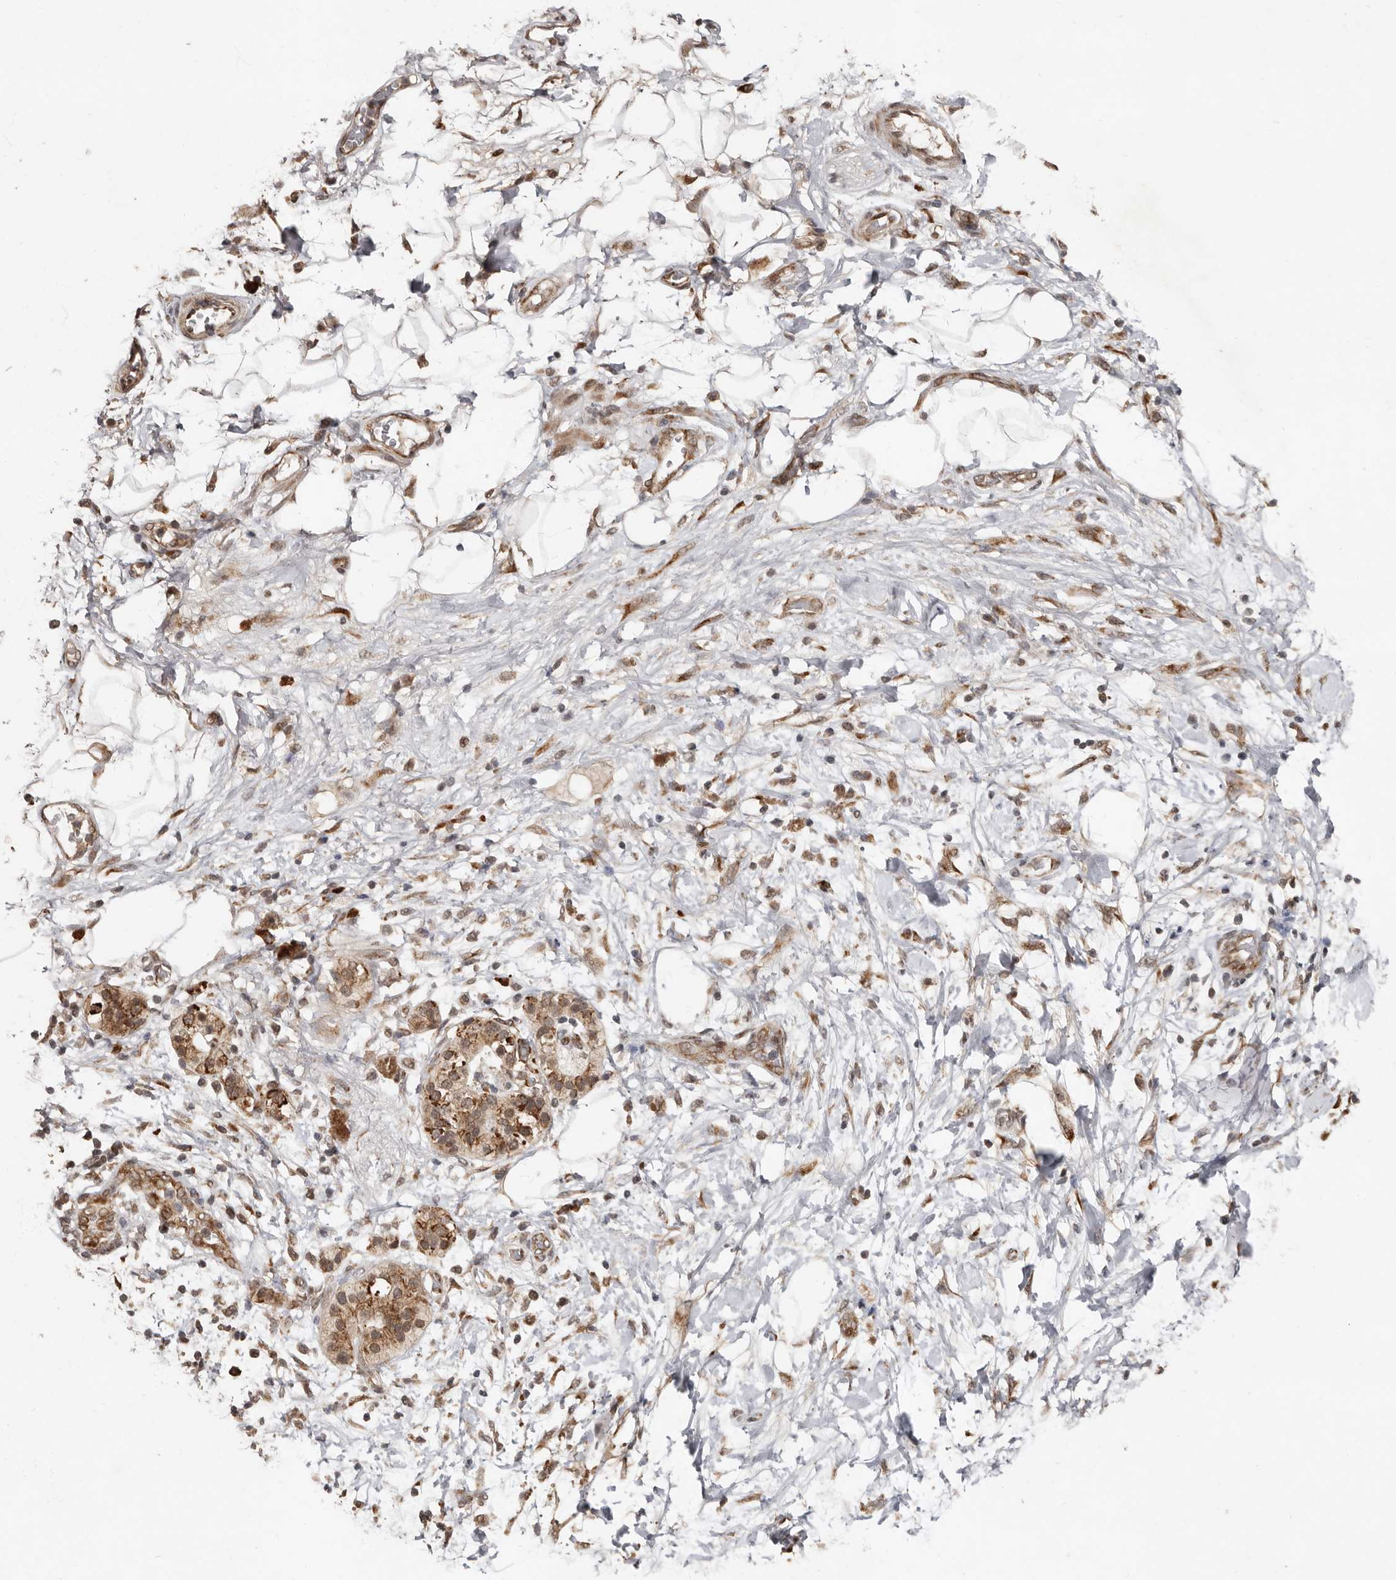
{"staining": {"intensity": "negative", "quantity": "none", "location": "none"}, "tissue": "adipose tissue", "cell_type": "Adipocytes", "image_type": "normal", "snomed": [{"axis": "morphology", "description": "Normal tissue, NOS"}, {"axis": "morphology", "description": "Adenocarcinoma, NOS"}, {"axis": "topography", "description": "Duodenum"}, {"axis": "topography", "description": "Peripheral nerve tissue"}], "caption": "The immunohistochemistry micrograph has no significant expression in adipocytes of adipose tissue.", "gene": "LRGUK", "patient": {"sex": "female", "age": 60}}